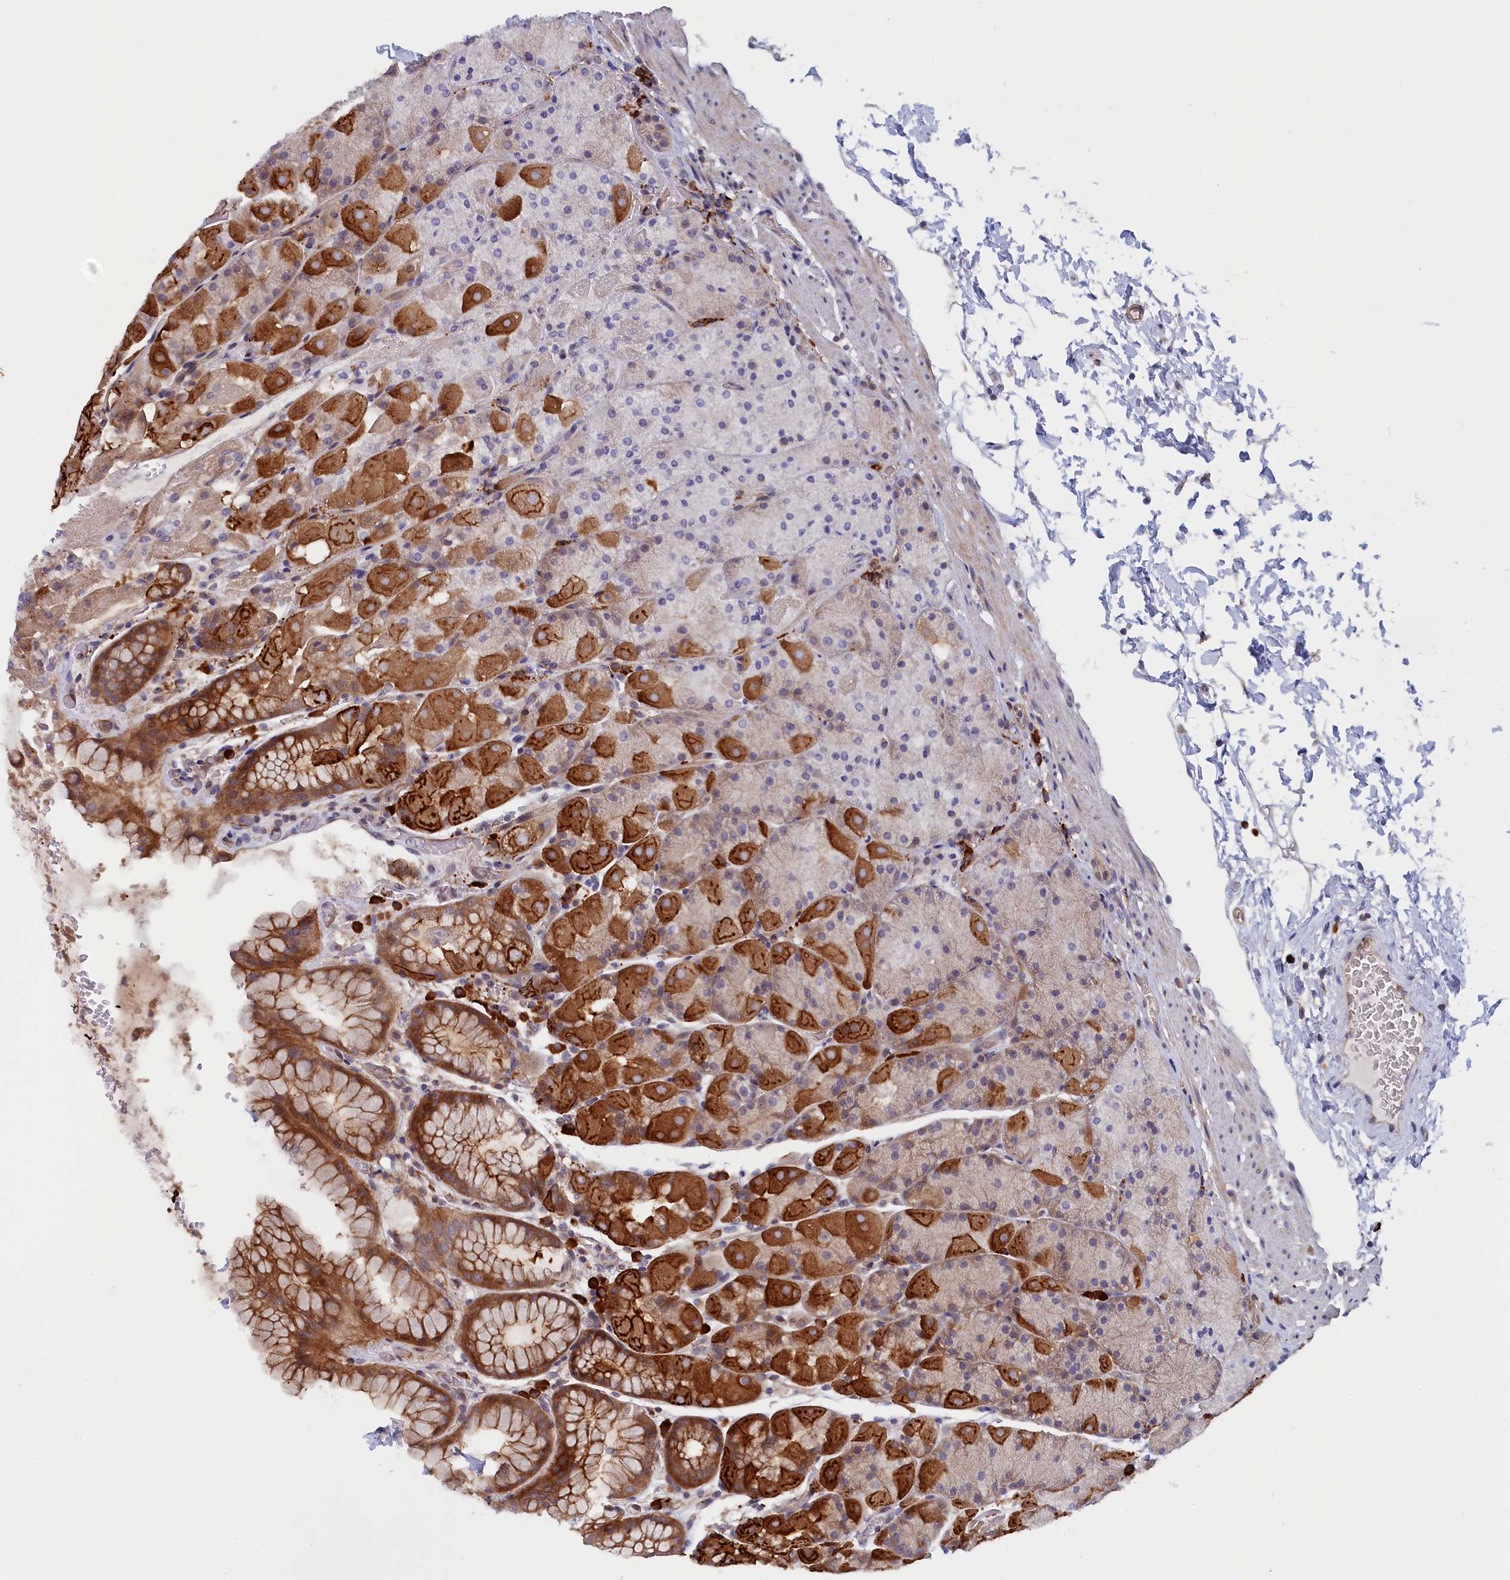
{"staining": {"intensity": "strong", "quantity": "25%-75%", "location": "cytoplasmic/membranous"}, "tissue": "stomach", "cell_type": "Glandular cells", "image_type": "normal", "snomed": [{"axis": "morphology", "description": "Normal tissue, NOS"}, {"axis": "topography", "description": "Stomach, upper"}, {"axis": "topography", "description": "Stomach, lower"}], "caption": "Normal stomach displays strong cytoplasmic/membranous positivity in approximately 25%-75% of glandular cells The staining was performed using DAB, with brown indicating positive protein expression. Nuclei are stained blue with hematoxylin..", "gene": "JPT2", "patient": {"sex": "male", "age": 67}}